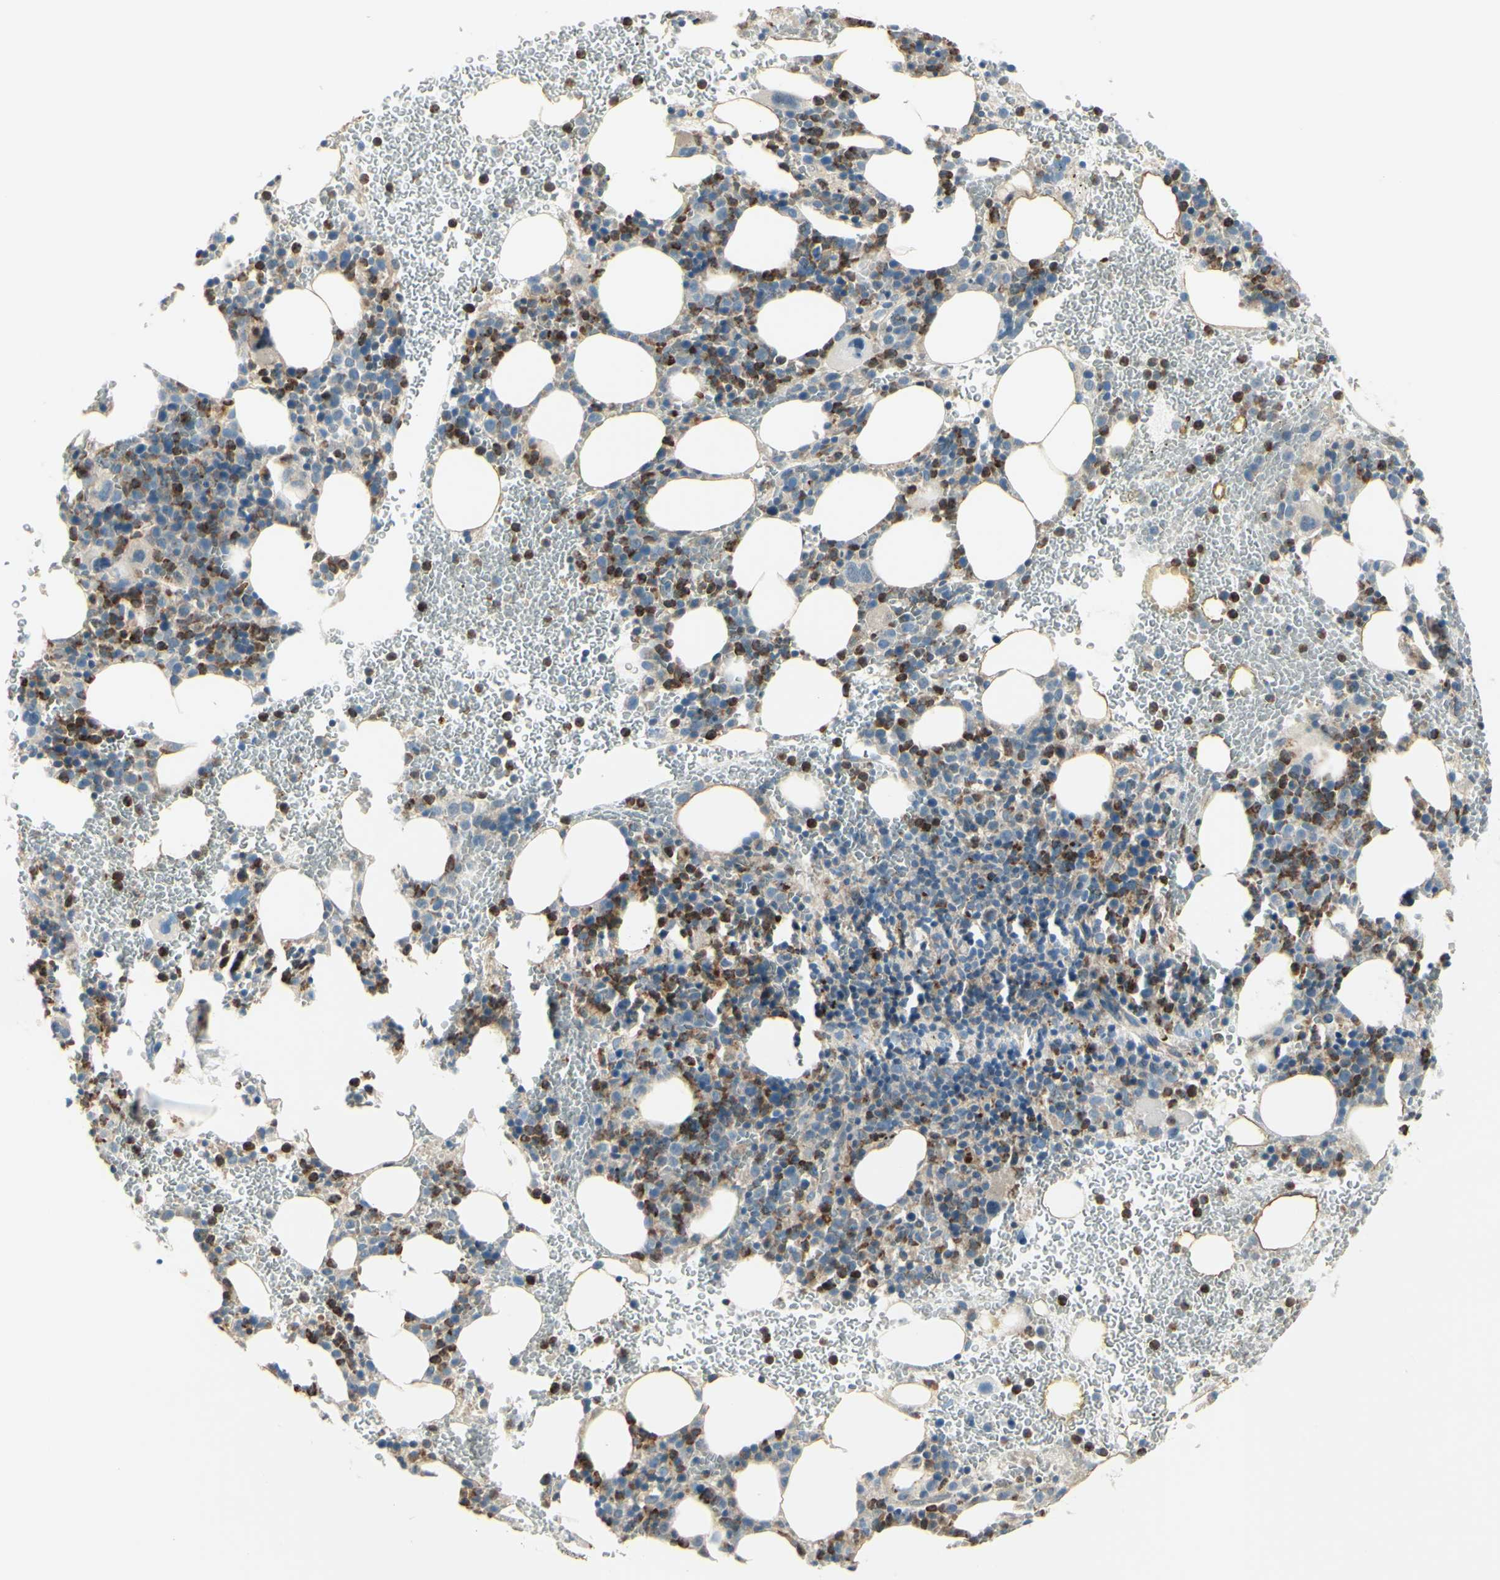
{"staining": {"intensity": "strong", "quantity": "25%-75%", "location": "cytoplasmic/membranous"}, "tissue": "bone marrow", "cell_type": "Hematopoietic cells", "image_type": "normal", "snomed": [{"axis": "morphology", "description": "Normal tissue, NOS"}, {"axis": "morphology", "description": "Inflammation, NOS"}, {"axis": "topography", "description": "Bone marrow"}], "caption": "Hematopoietic cells demonstrate high levels of strong cytoplasmic/membranous expression in about 25%-75% of cells in unremarkable bone marrow. Ihc stains the protein in brown and the nuclei are stained blue.", "gene": "LMTK2", "patient": {"sex": "female", "age": 54}}